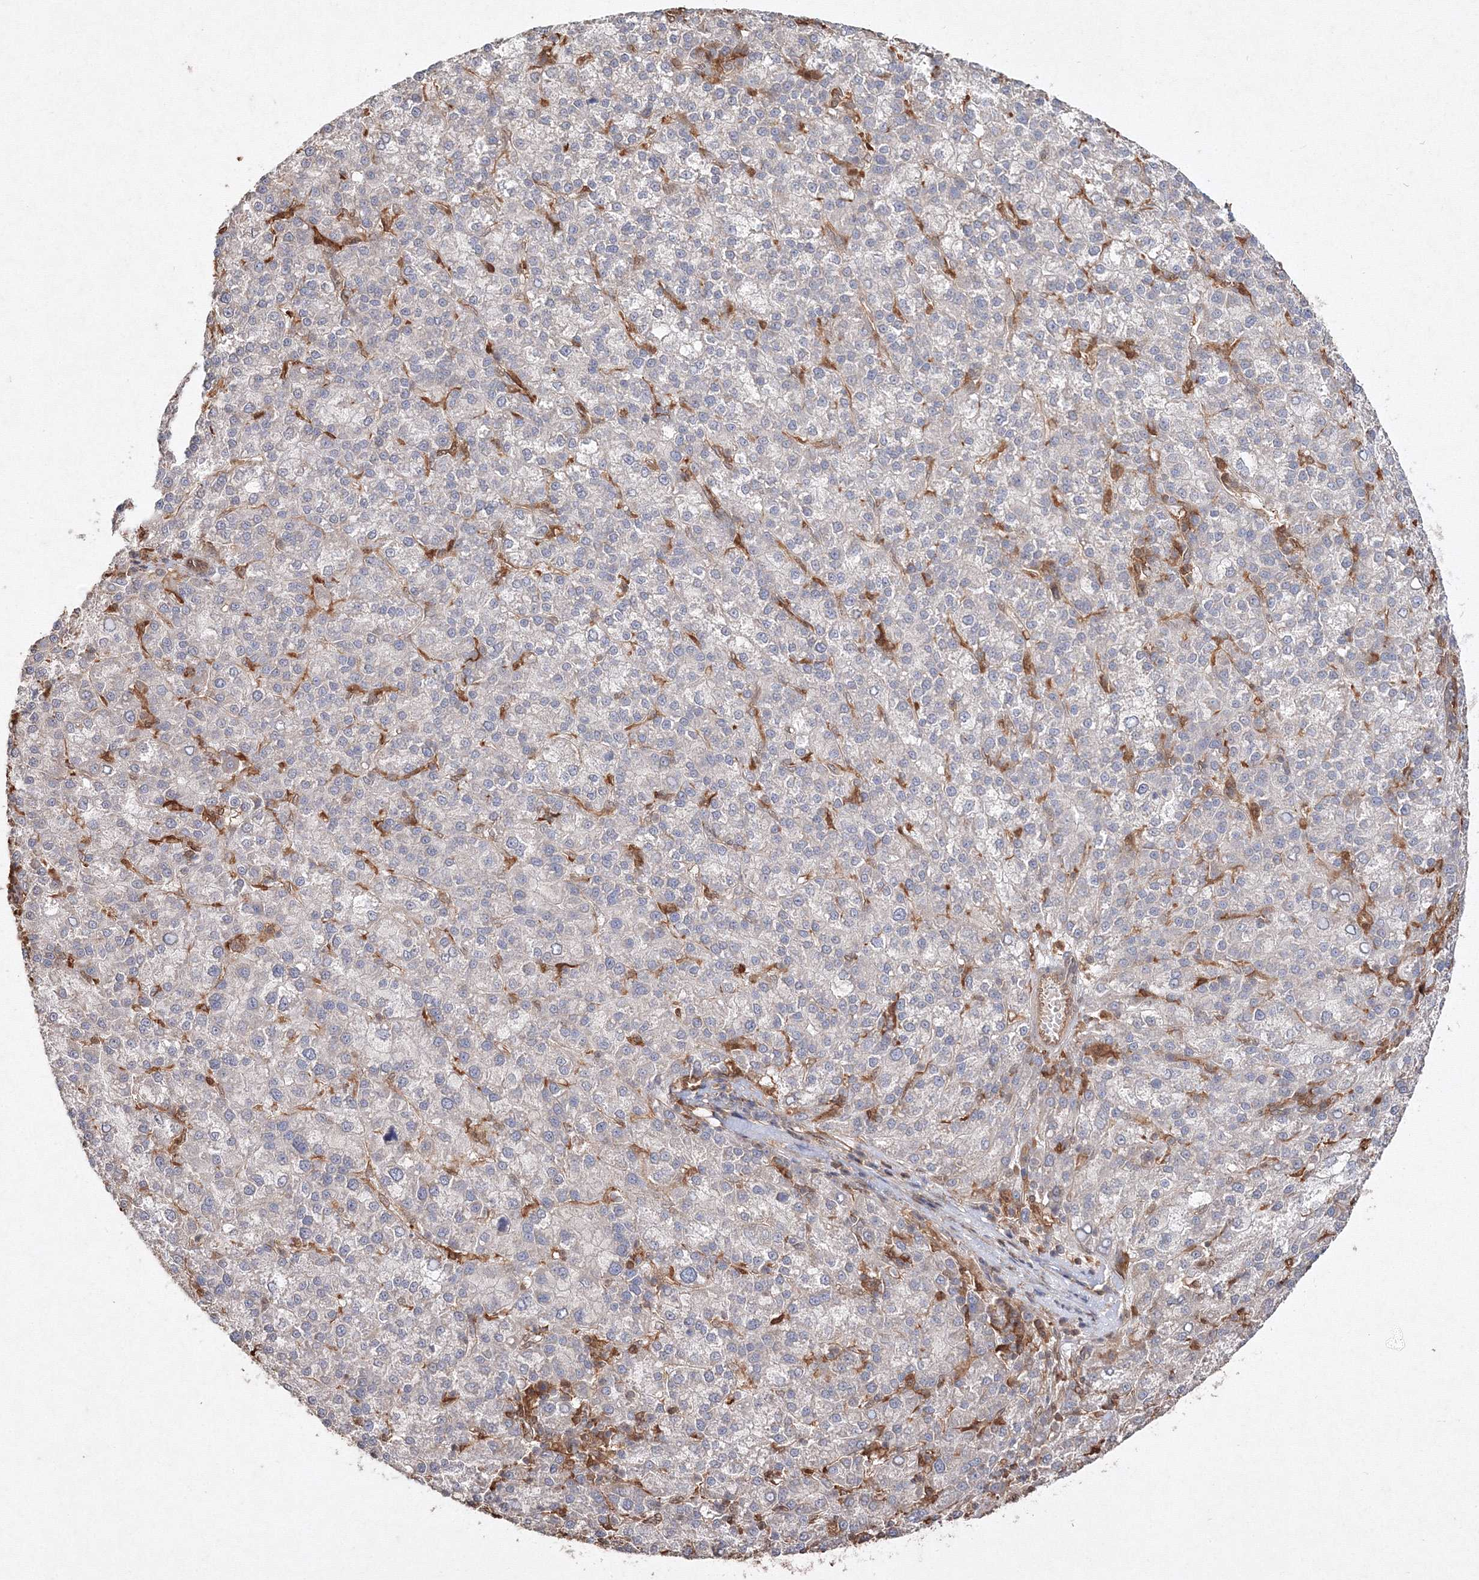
{"staining": {"intensity": "negative", "quantity": "none", "location": "none"}, "tissue": "liver cancer", "cell_type": "Tumor cells", "image_type": "cancer", "snomed": [{"axis": "morphology", "description": "Carcinoma, Hepatocellular, NOS"}, {"axis": "topography", "description": "Liver"}], "caption": "IHC histopathology image of hepatocellular carcinoma (liver) stained for a protein (brown), which reveals no staining in tumor cells.", "gene": "S100A11", "patient": {"sex": "female", "age": 58}}